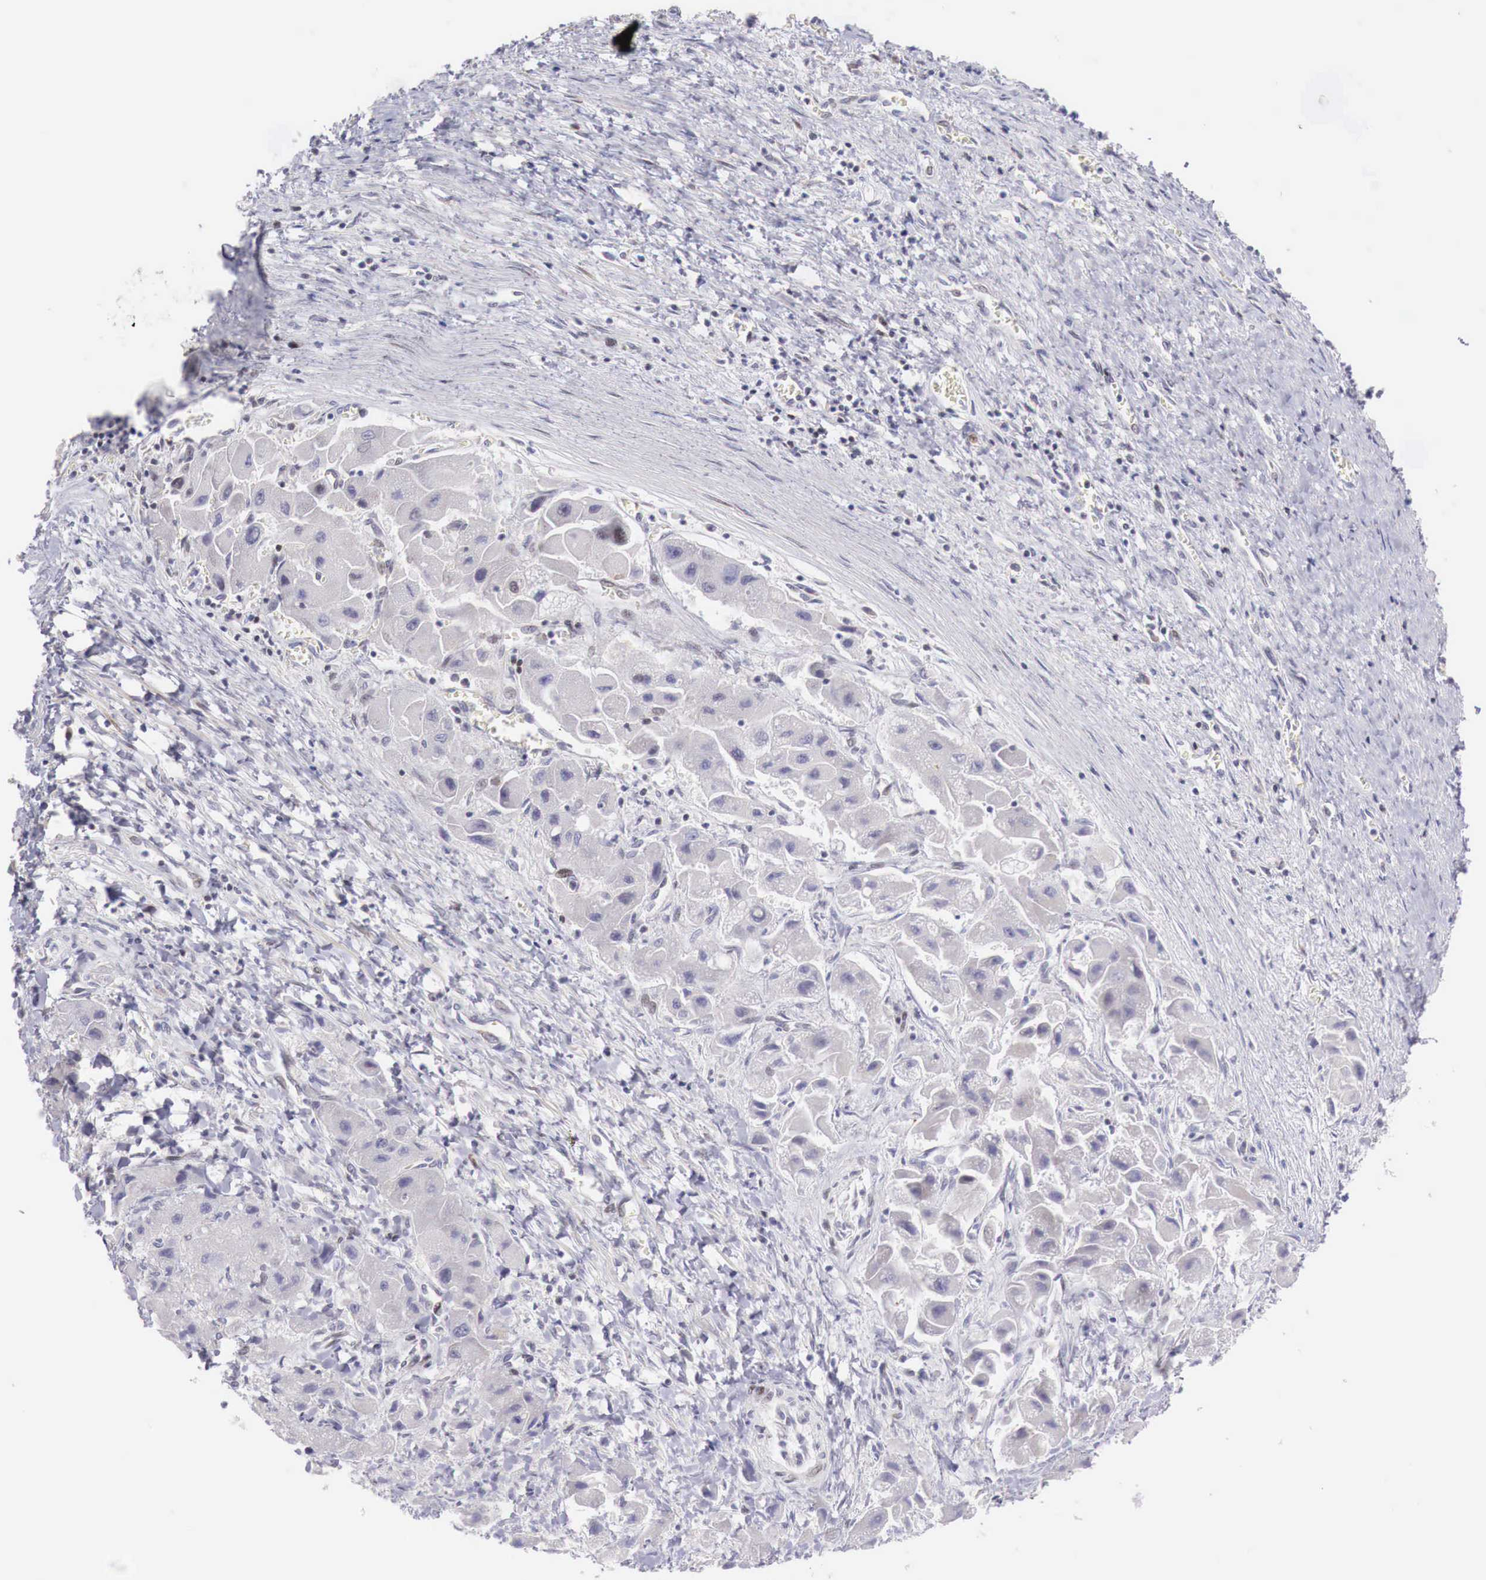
{"staining": {"intensity": "moderate", "quantity": "25%-75%", "location": "nuclear"}, "tissue": "liver cancer", "cell_type": "Tumor cells", "image_type": "cancer", "snomed": [{"axis": "morphology", "description": "Carcinoma, Hepatocellular, NOS"}, {"axis": "topography", "description": "Liver"}], "caption": "Liver cancer (hepatocellular carcinoma) stained for a protein (brown) reveals moderate nuclear positive staining in approximately 25%-75% of tumor cells.", "gene": "CLCN5", "patient": {"sex": "male", "age": 24}}